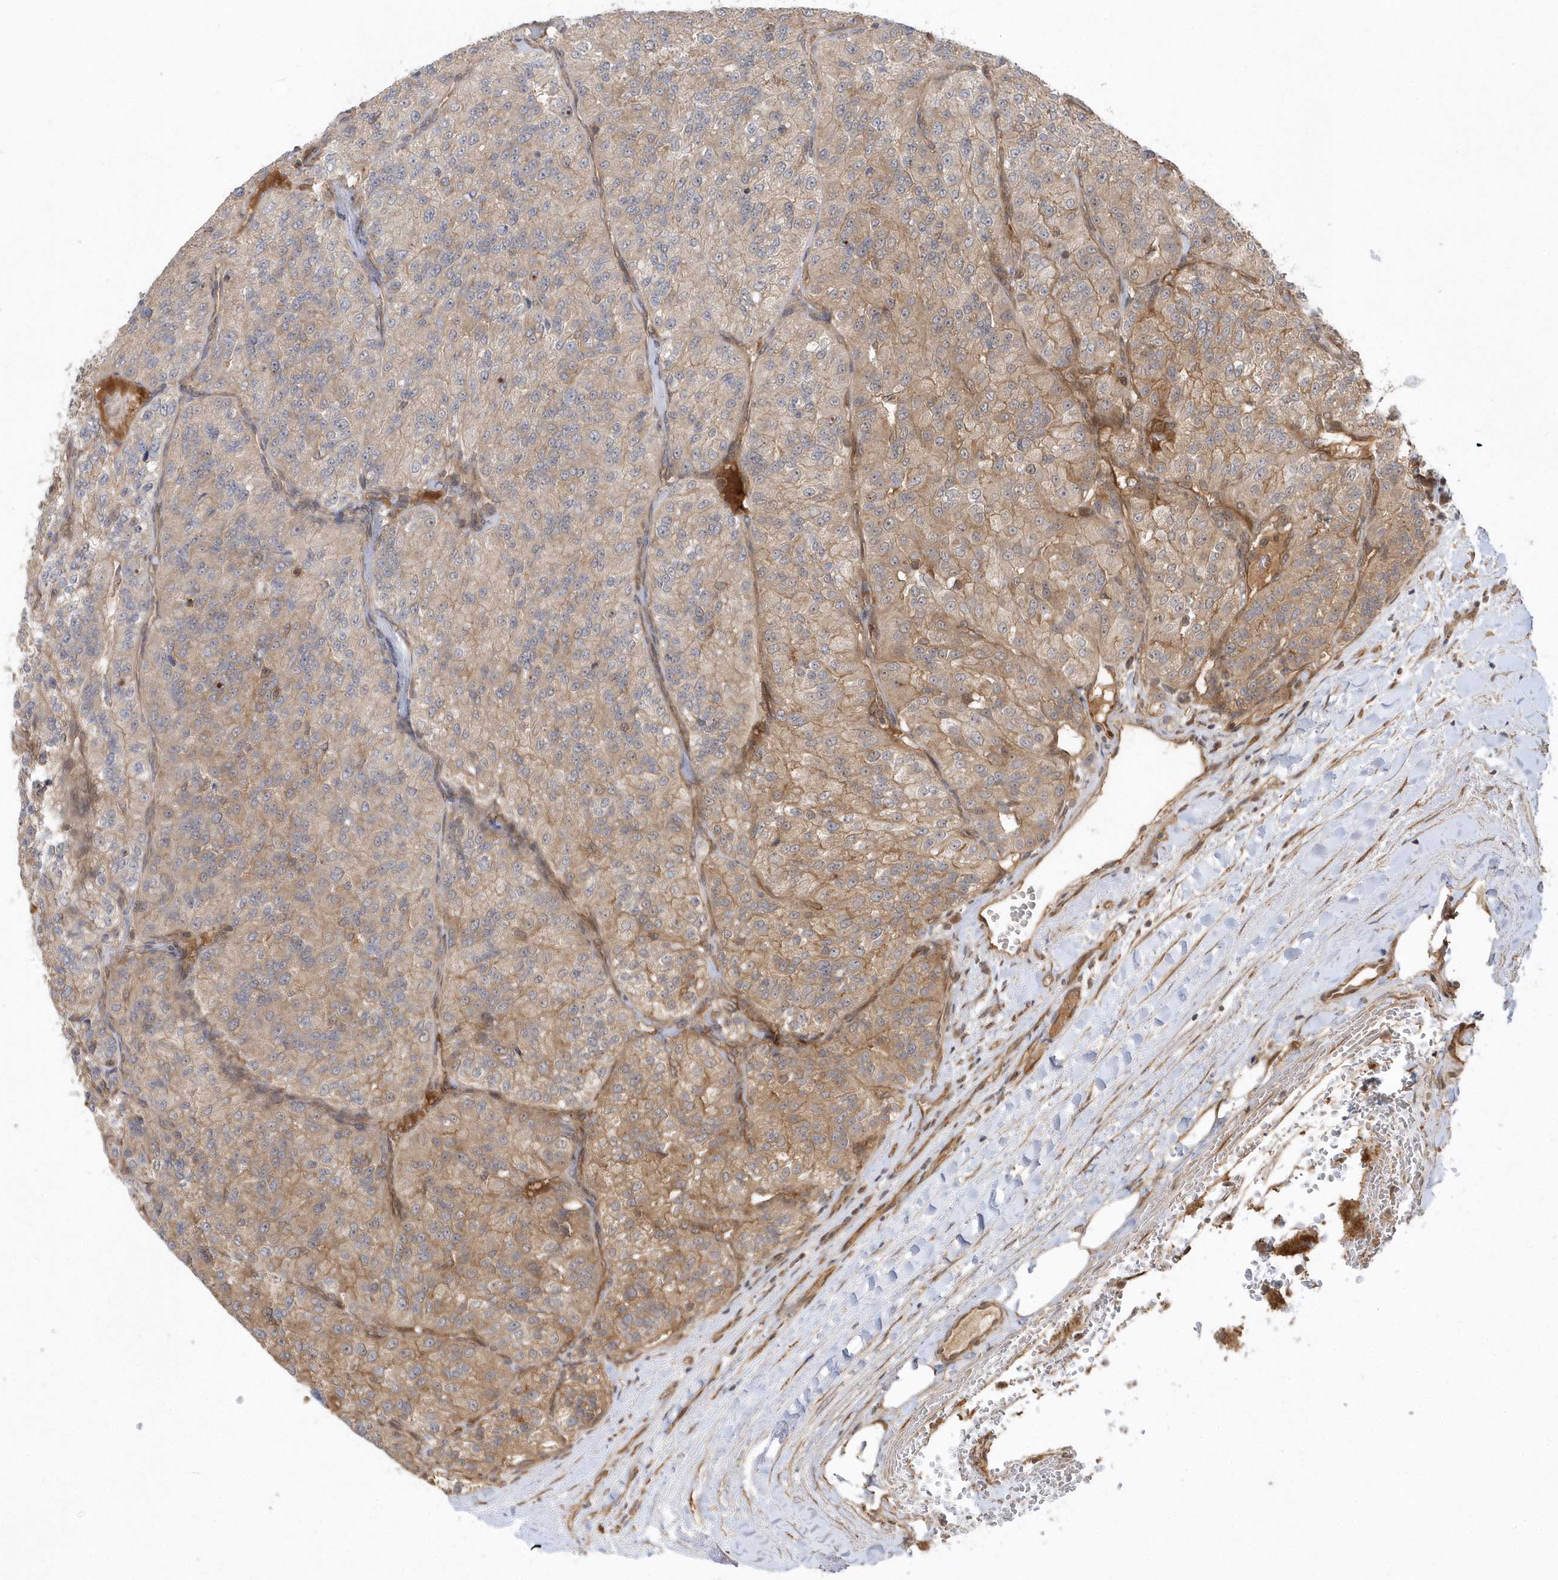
{"staining": {"intensity": "moderate", "quantity": ">75%", "location": "cytoplasmic/membranous"}, "tissue": "renal cancer", "cell_type": "Tumor cells", "image_type": "cancer", "snomed": [{"axis": "morphology", "description": "Adenocarcinoma, NOS"}, {"axis": "topography", "description": "Kidney"}], "caption": "Renal adenocarcinoma tissue reveals moderate cytoplasmic/membranous expression in approximately >75% of tumor cells", "gene": "GFM2", "patient": {"sex": "female", "age": 63}}